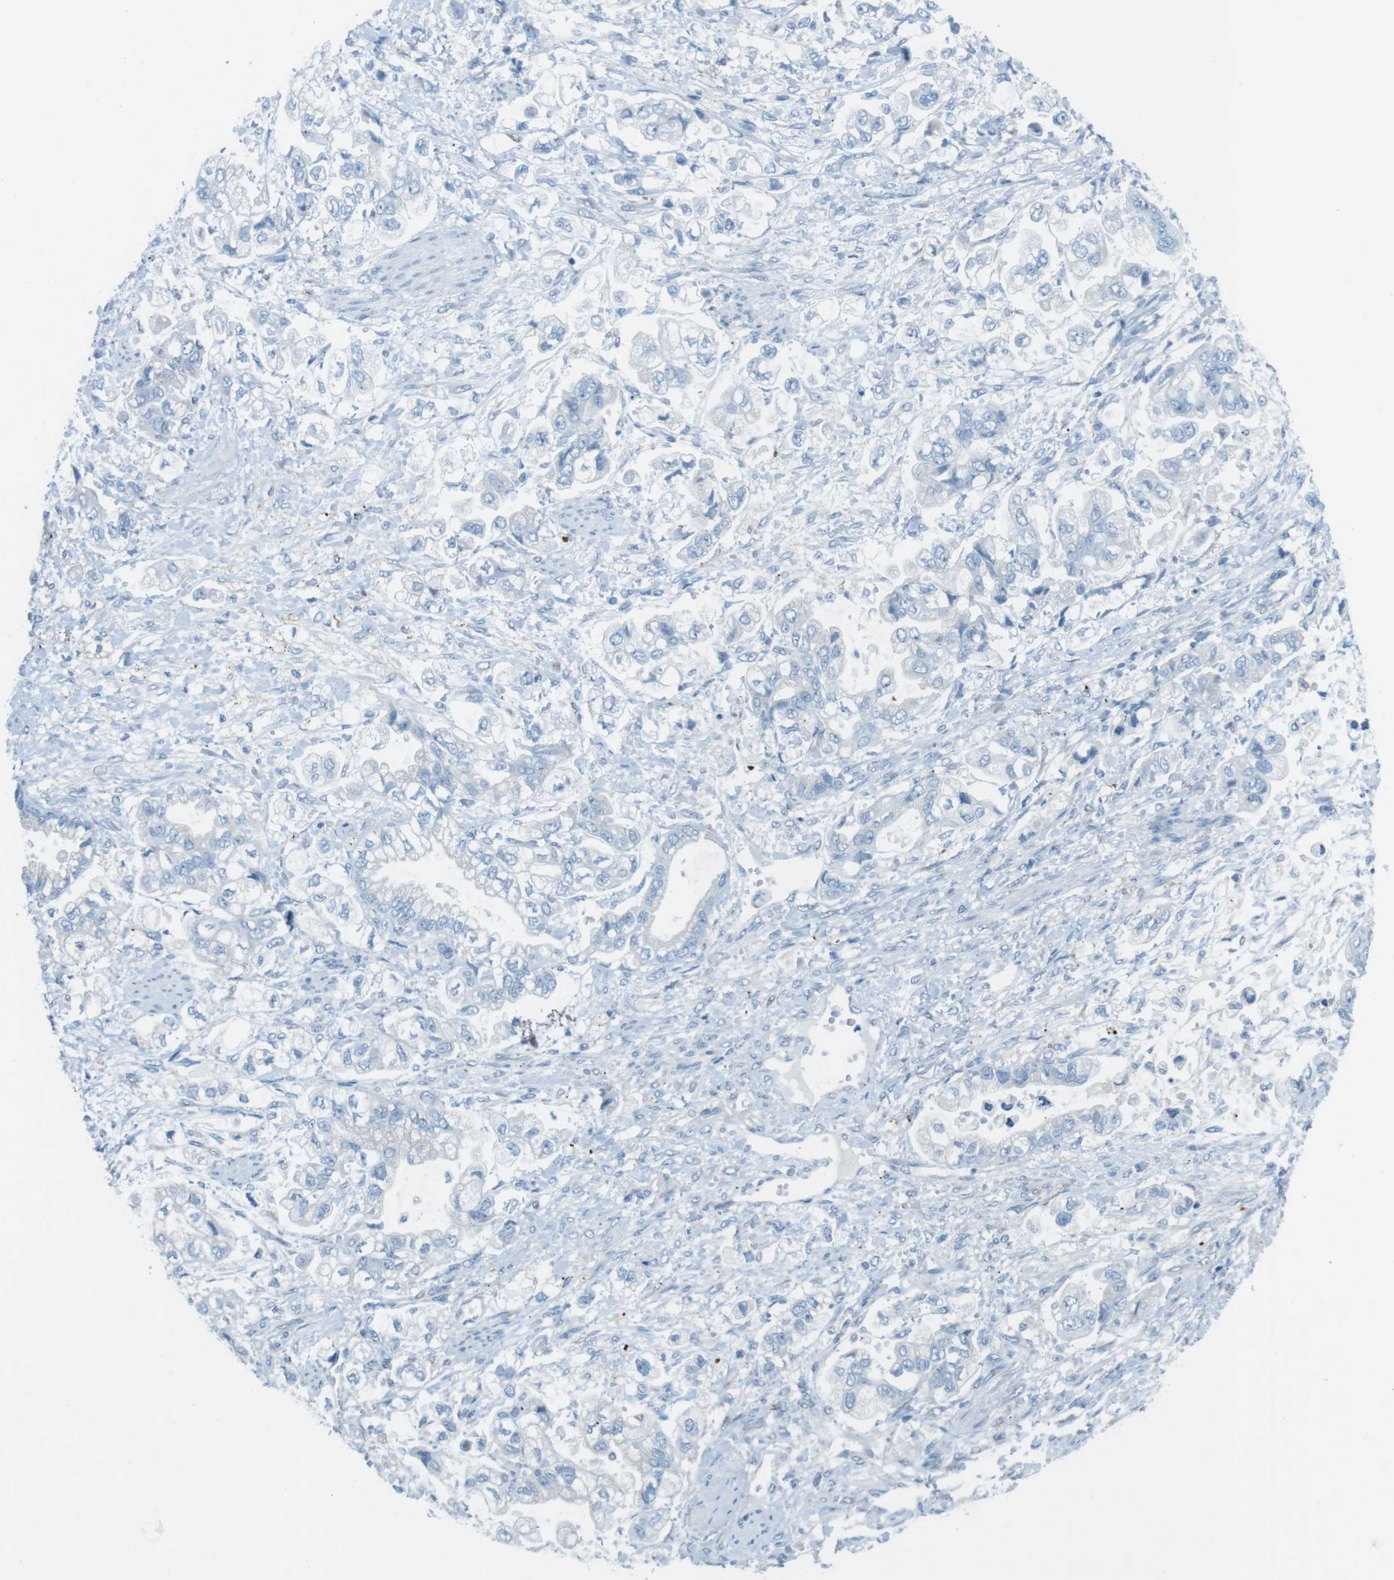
{"staining": {"intensity": "moderate", "quantity": ">75%", "location": "cytoplasmic/membranous"}, "tissue": "stomach cancer", "cell_type": "Tumor cells", "image_type": "cancer", "snomed": [{"axis": "morphology", "description": "Normal tissue, NOS"}, {"axis": "morphology", "description": "Adenocarcinoma, NOS"}, {"axis": "topography", "description": "Stomach"}], "caption": "Human stomach adenocarcinoma stained with a brown dye reveals moderate cytoplasmic/membranous positive positivity in about >75% of tumor cells.", "gene": "TXNDC15", "patient": {"sex": "male", "age": 62}}